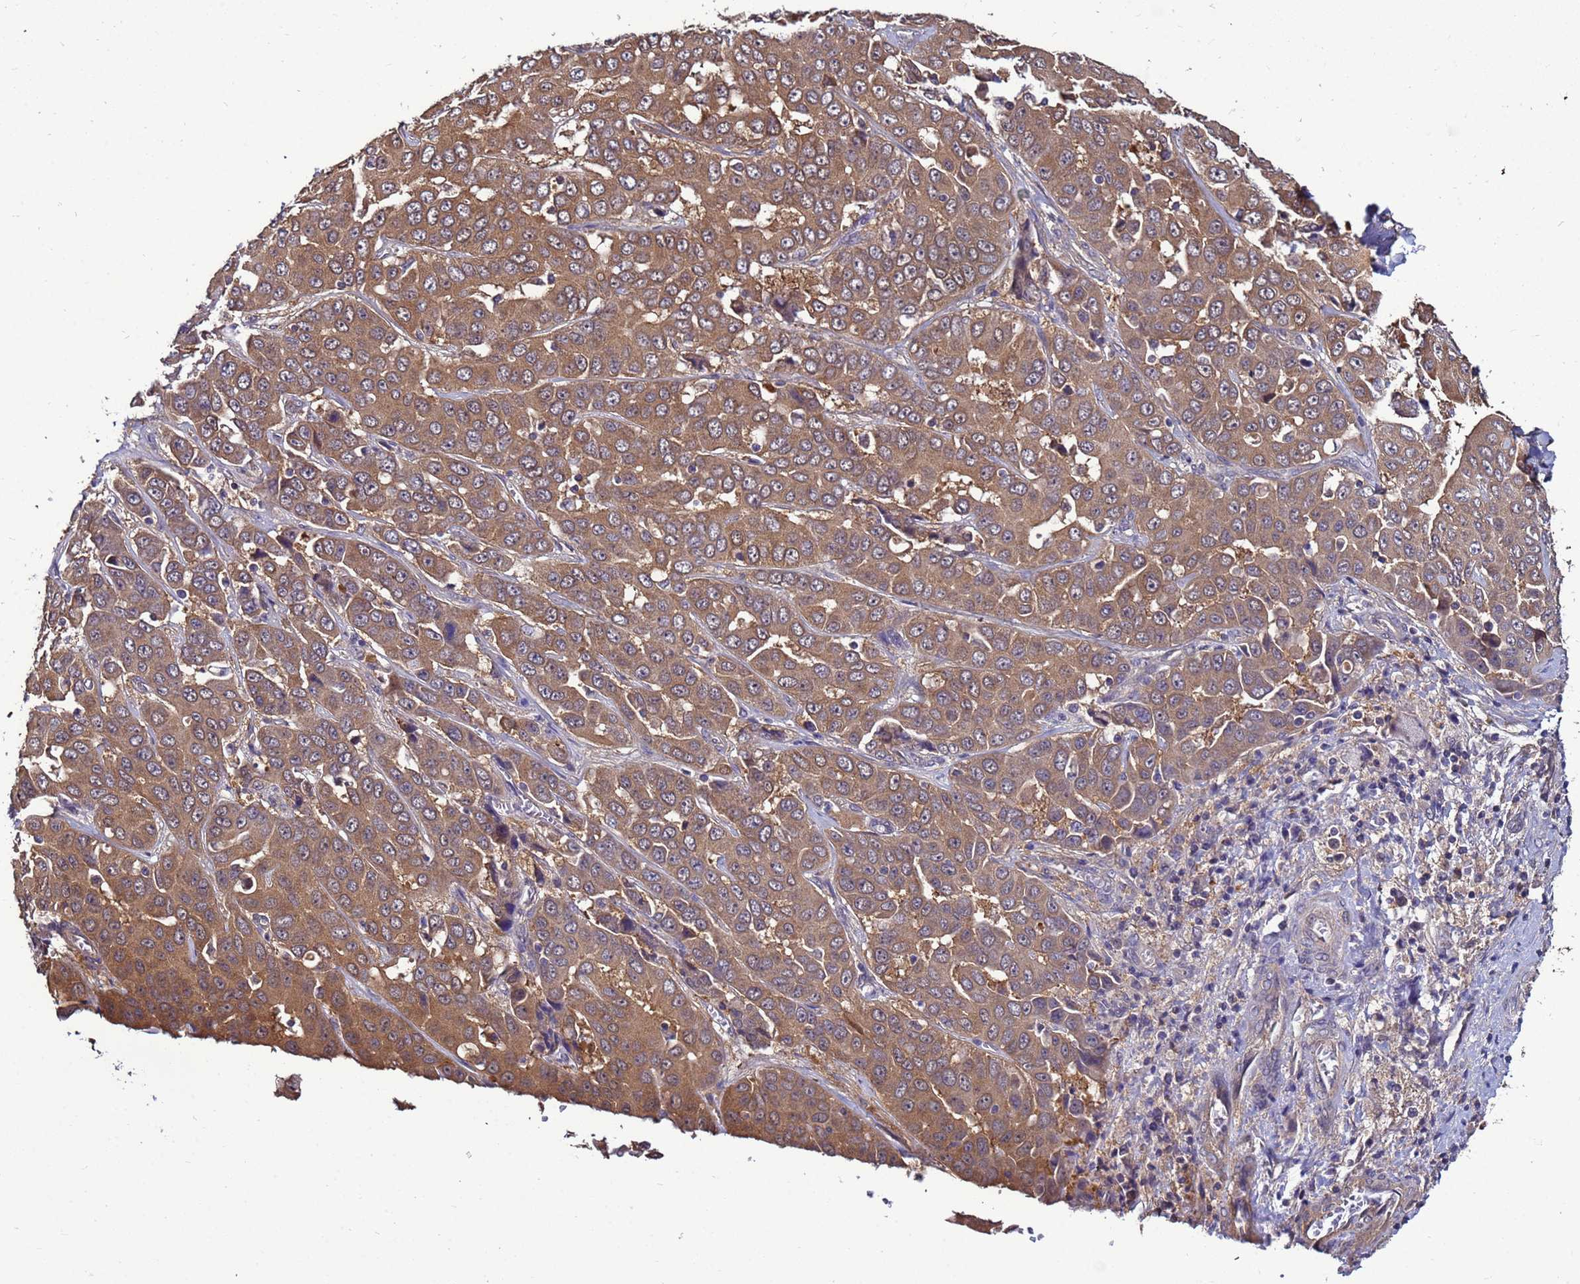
{"staining": {"intensity": "moderate", "quantity": ">75%", "location": "cytoplasmic/membranous"}, "tissue": "liver cancer", "cell_type": "Tumor cells", "image_type": "cancer", "snomed": [{"axis": "morphology", "description": "Cholangiocarcinoma"}, {"axis": "topography", "description": "Liver"}], "caption": "An immunohistochemistry (IHC) micrograph of tumor tissue is shown. Protein staining in brown labels moderate cytoplasmic/membranous positivity in liver cholangiocarcinoma within tumor cells.", "gene": "NAXE", "patient": {"sex": "female", "age": 52}}